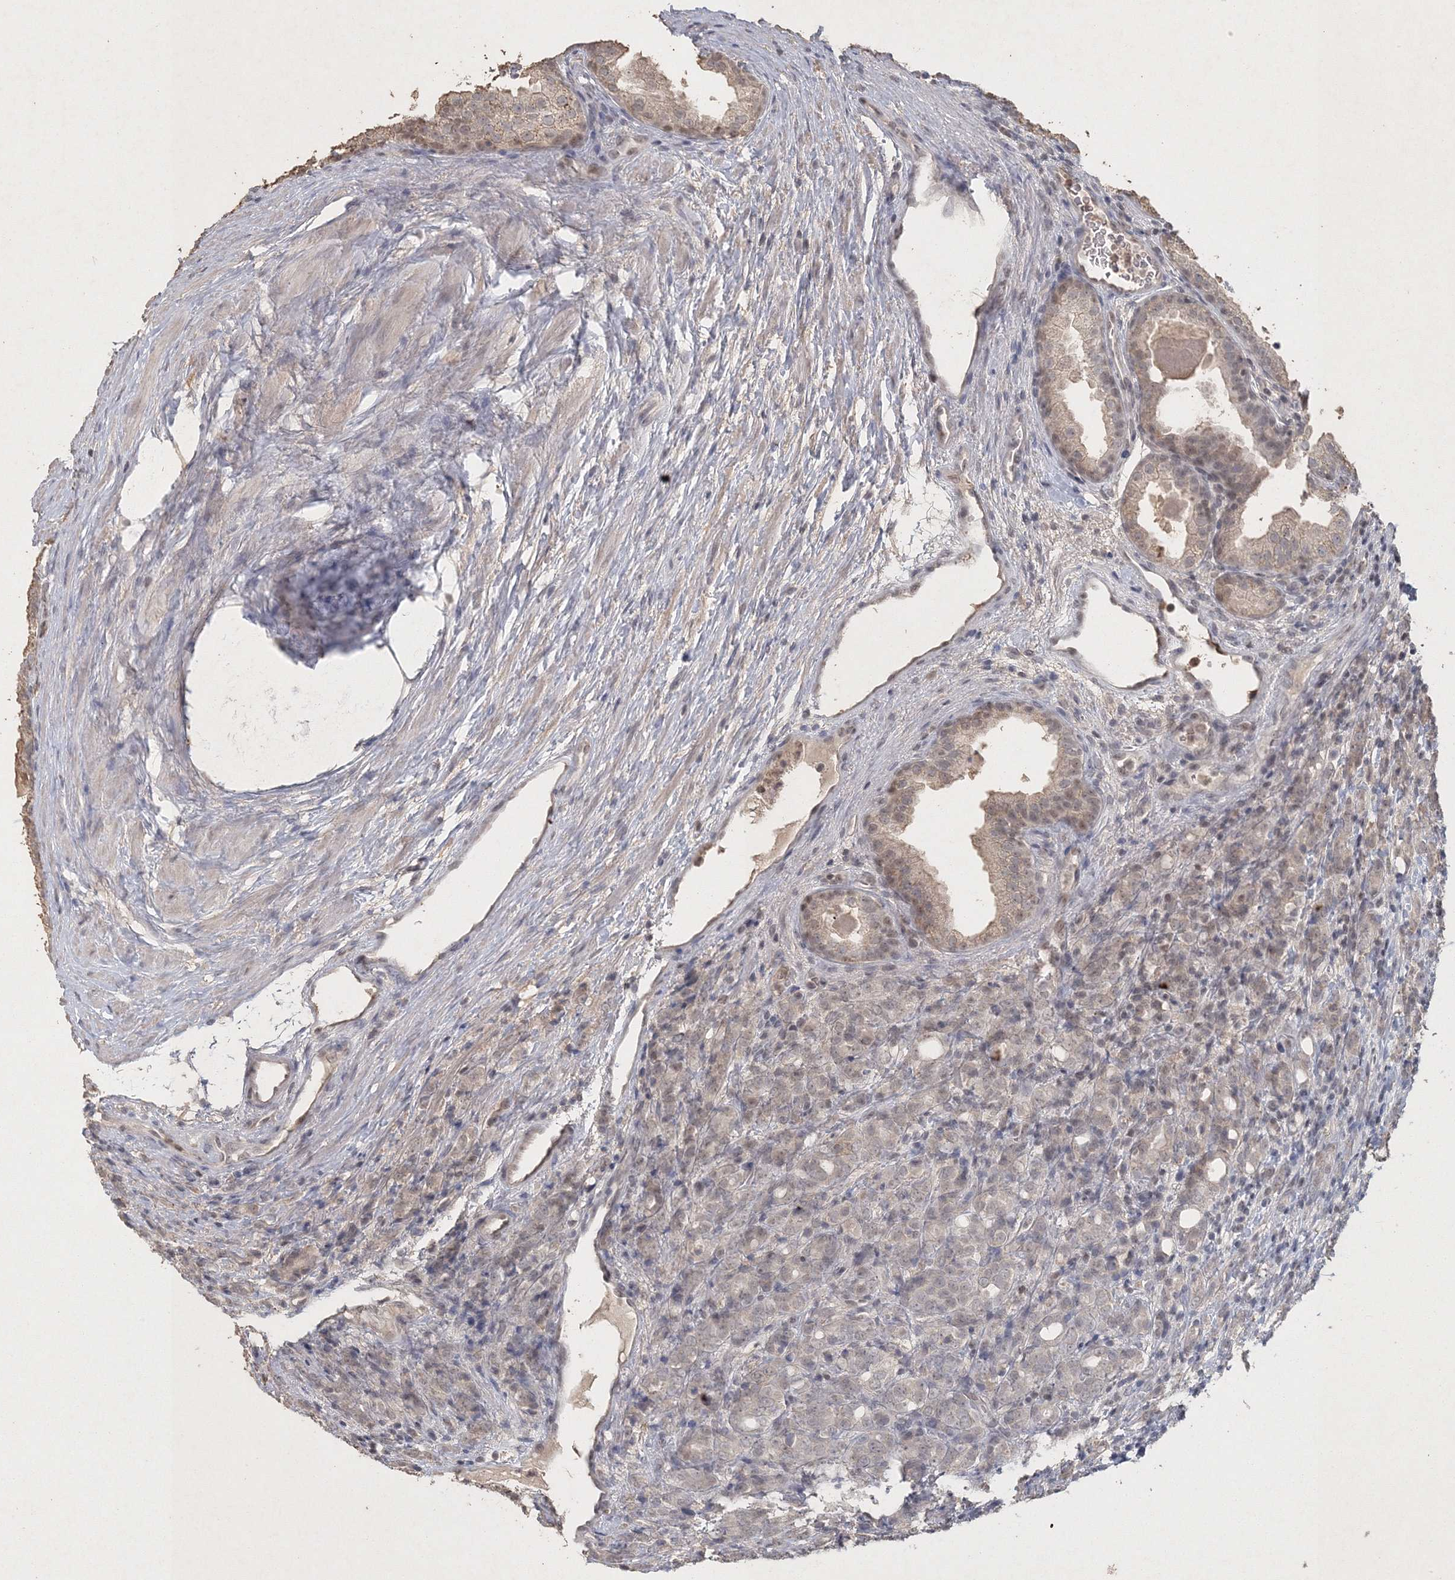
{"staining": {"intensity": "negative", "quantity": "none", "location": "none"}, "tissue": "prostate cancer", "cell_type": "Tumor cells", "image_type": "cancer", "snomed": [{"axis": "morphology", "description": "Adenocarcinoma, High grade"}, {"axis": "topography", "description": "Prostate"}], "caption": "Tumor cells show no significant staining in prostate cancer (adenocarcinoma (high-grade)). Nuclei are stained in blue.", "gene": "UIMC1", "patient": {"sex": "male", "age": 62}}